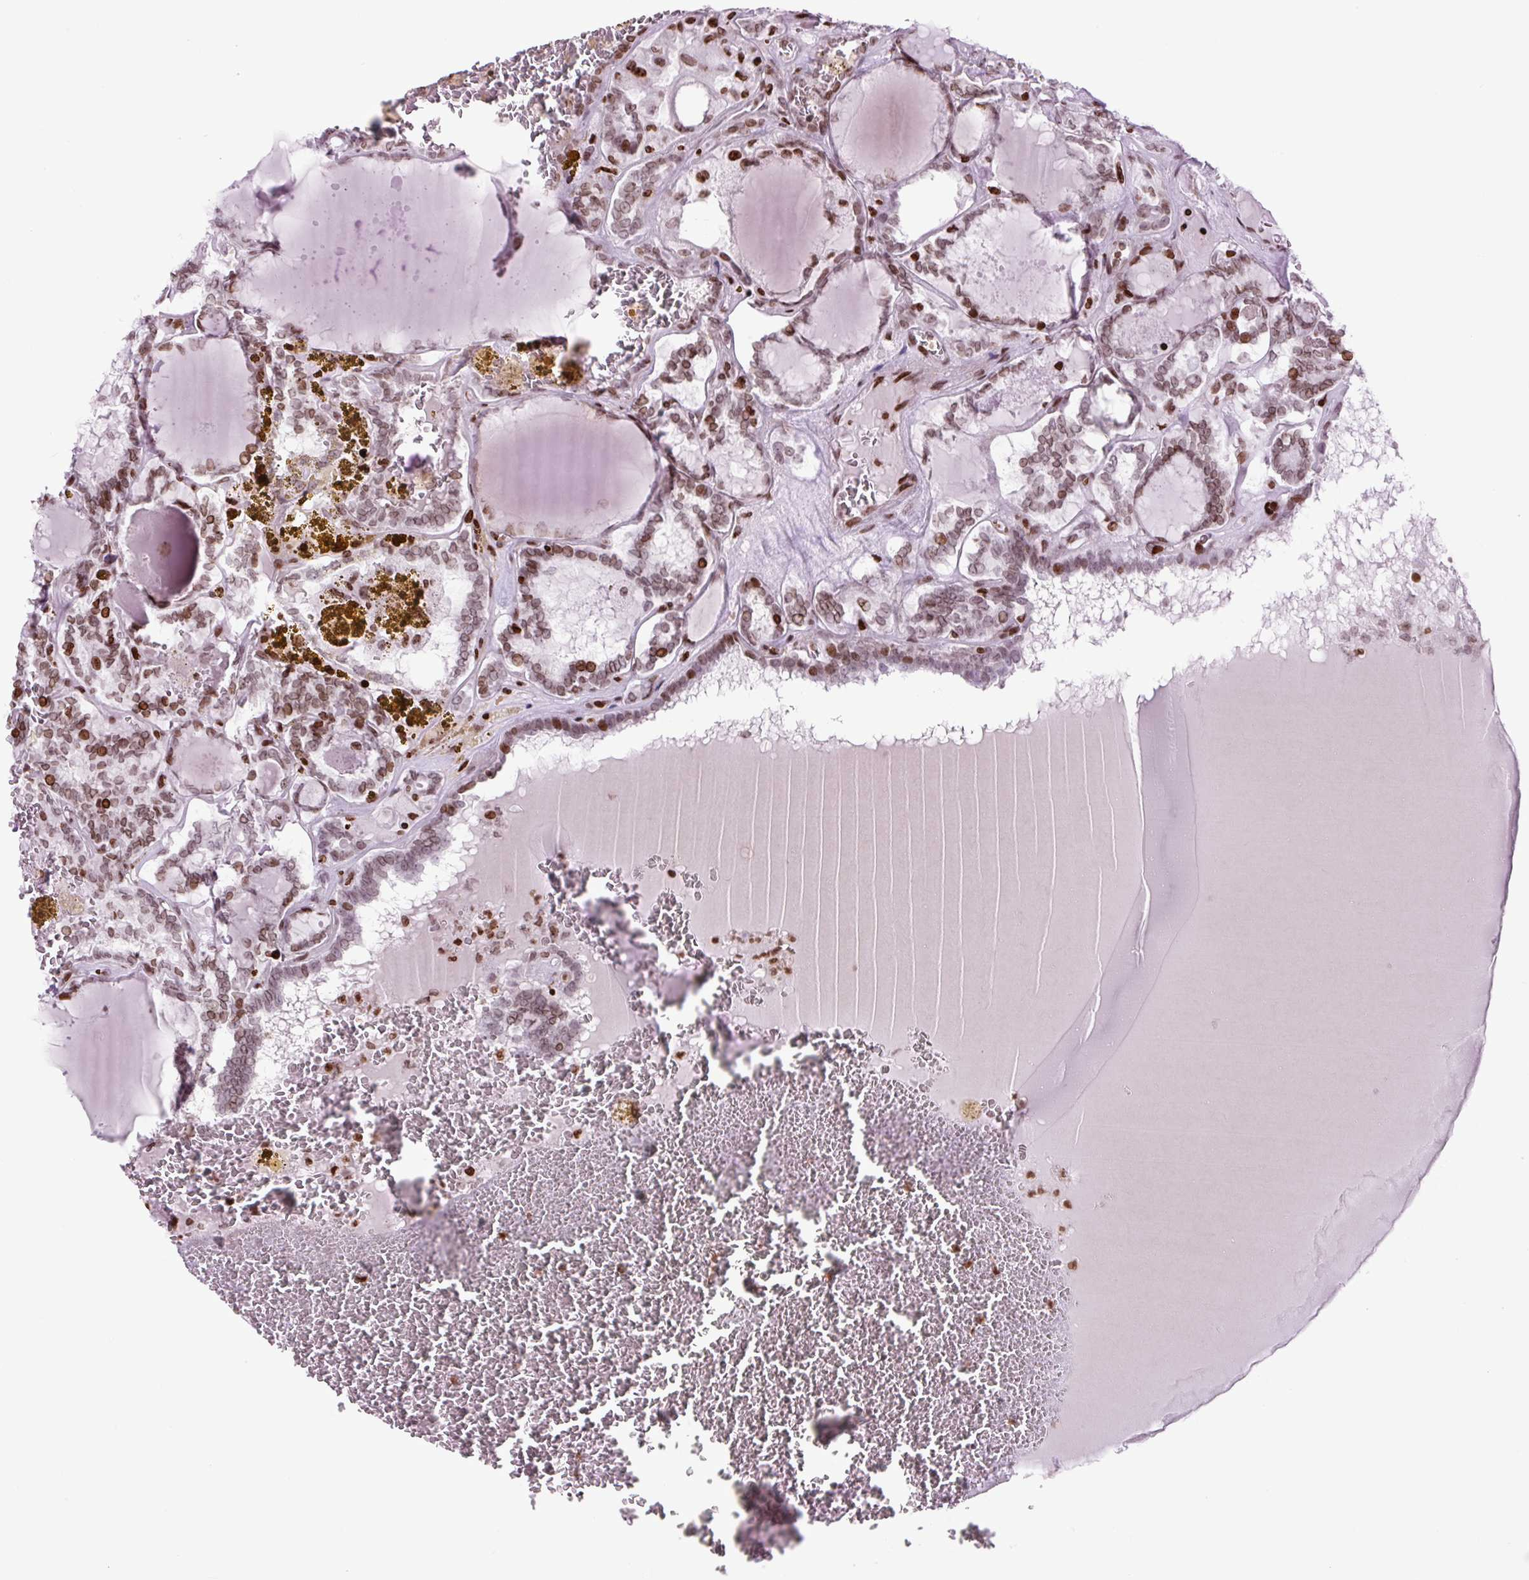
{"staining": {"intensity": "moderate", "quantity": ">75%", "location": "nuclear"}, "tissue": "thyroid cancer", "cell_type": "Tumor cells", "image_type": "cancer", "snomed": [{"axis": "morphology", "description": "Papillary adenocarcinoma, NOS"}, {"axis": "topography", "description": "Thyroid gland"}], "caption": "Protein staining reveals moderate nuclear expression in about >75% of tumor cells in thyroid cancer (papillary adenocarcinoma).", "gene": "H1-3", "patient": {"sex": "female", "age": 72}}